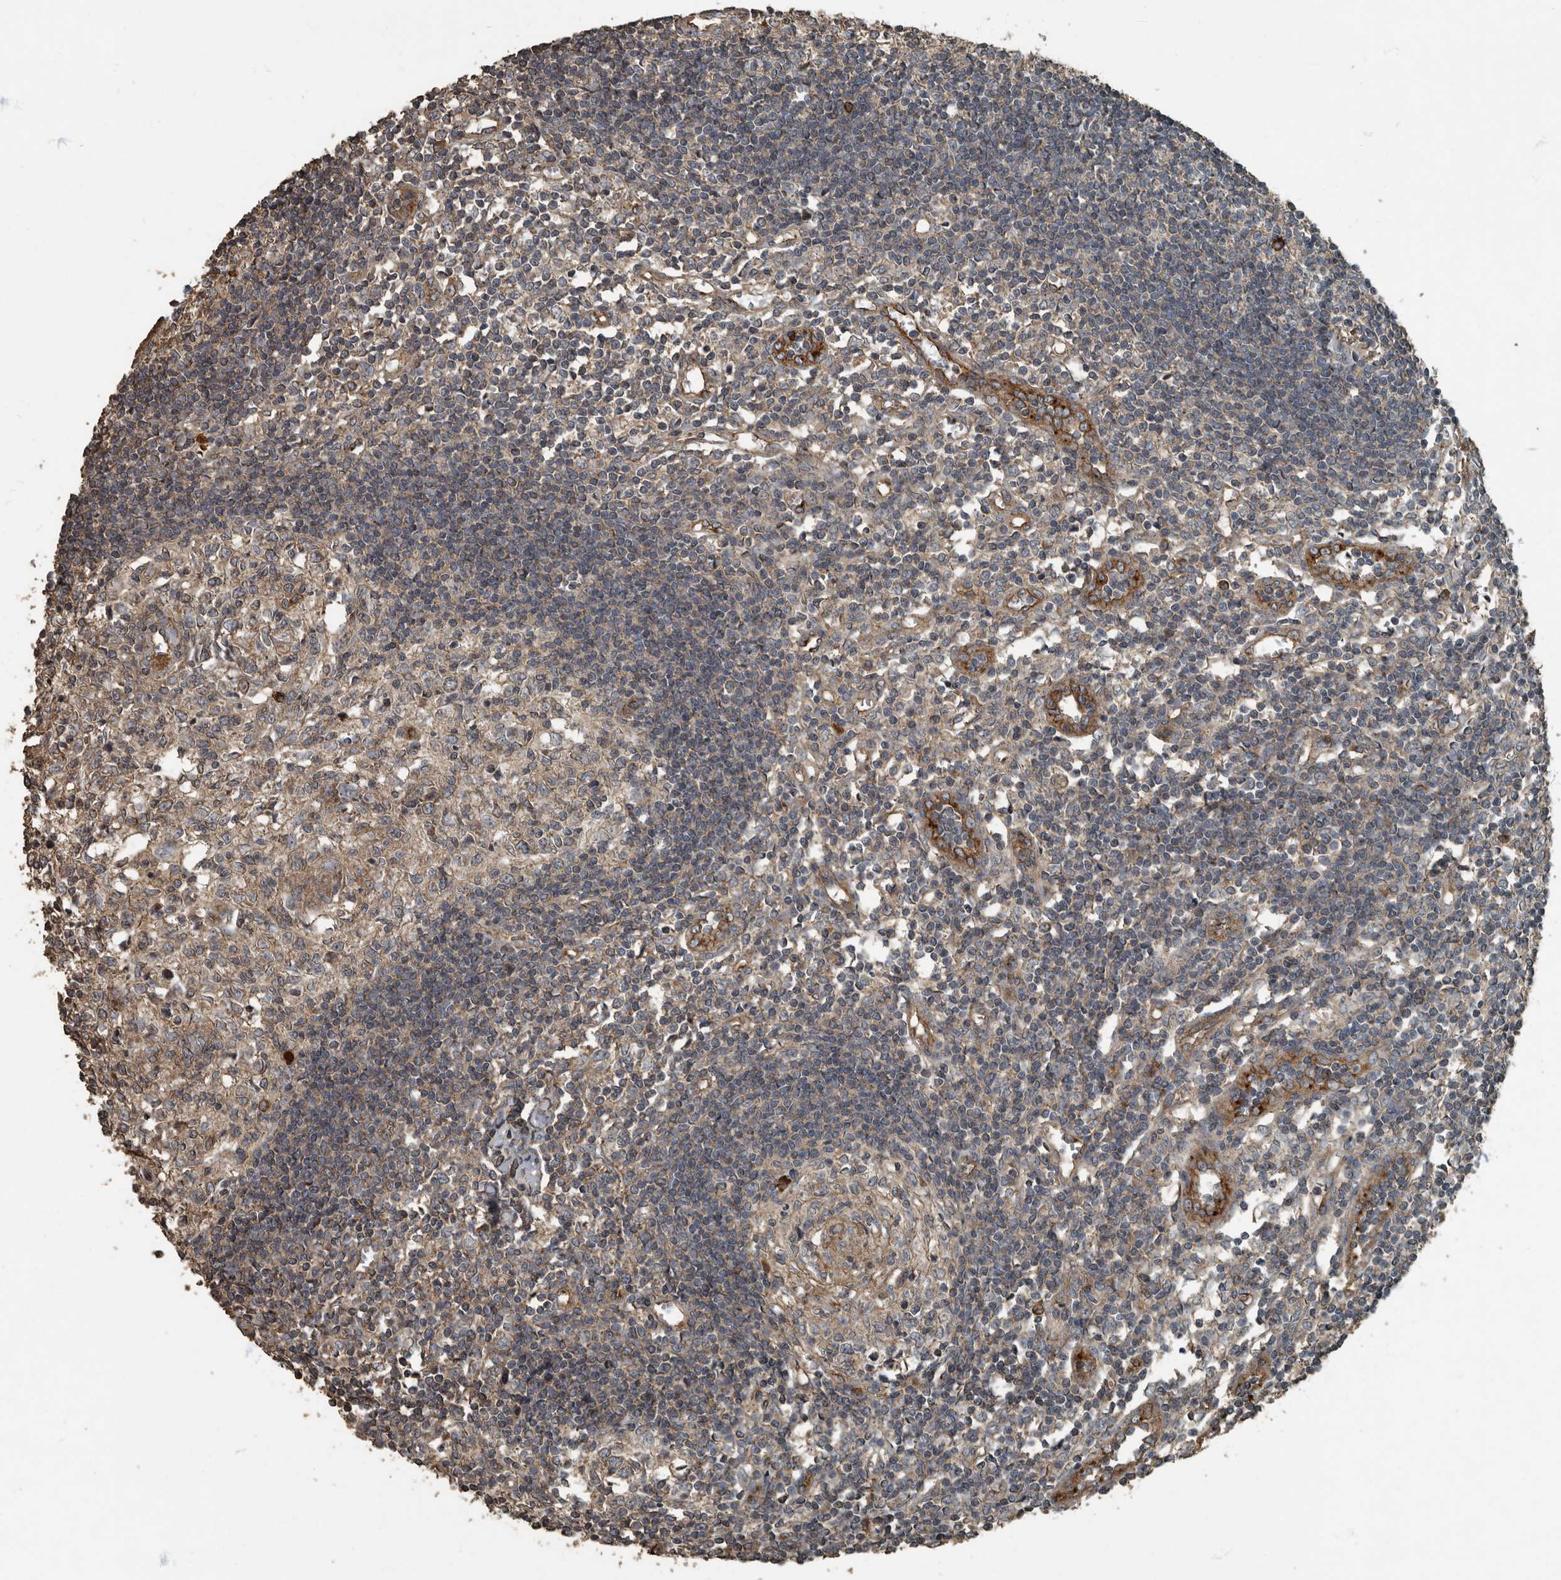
{"staining": {"intensity": "moderate", "quantity": "25%-75%", "location": "cytoplasmic/membranous"}, "tissue": "lymph node", "cell_type": "Germinal center cells", "image_type": "normal", "snomed": [{"axis": "morphology", "description": "Normal tissue, NOS"}, {"axis": "morphology", "description": "Malignant melanoma, Metastatic site"}, {"axis": "topography", "description": "Lymph node"}], "caption": "Germinal center cells demonstrate moderate cytoplasmic/membranous positivity in approximately 25%-75% of cells in benign lymph node.", "gene": "IL15RA", "patient": {"sex": "male", "age": 41}}